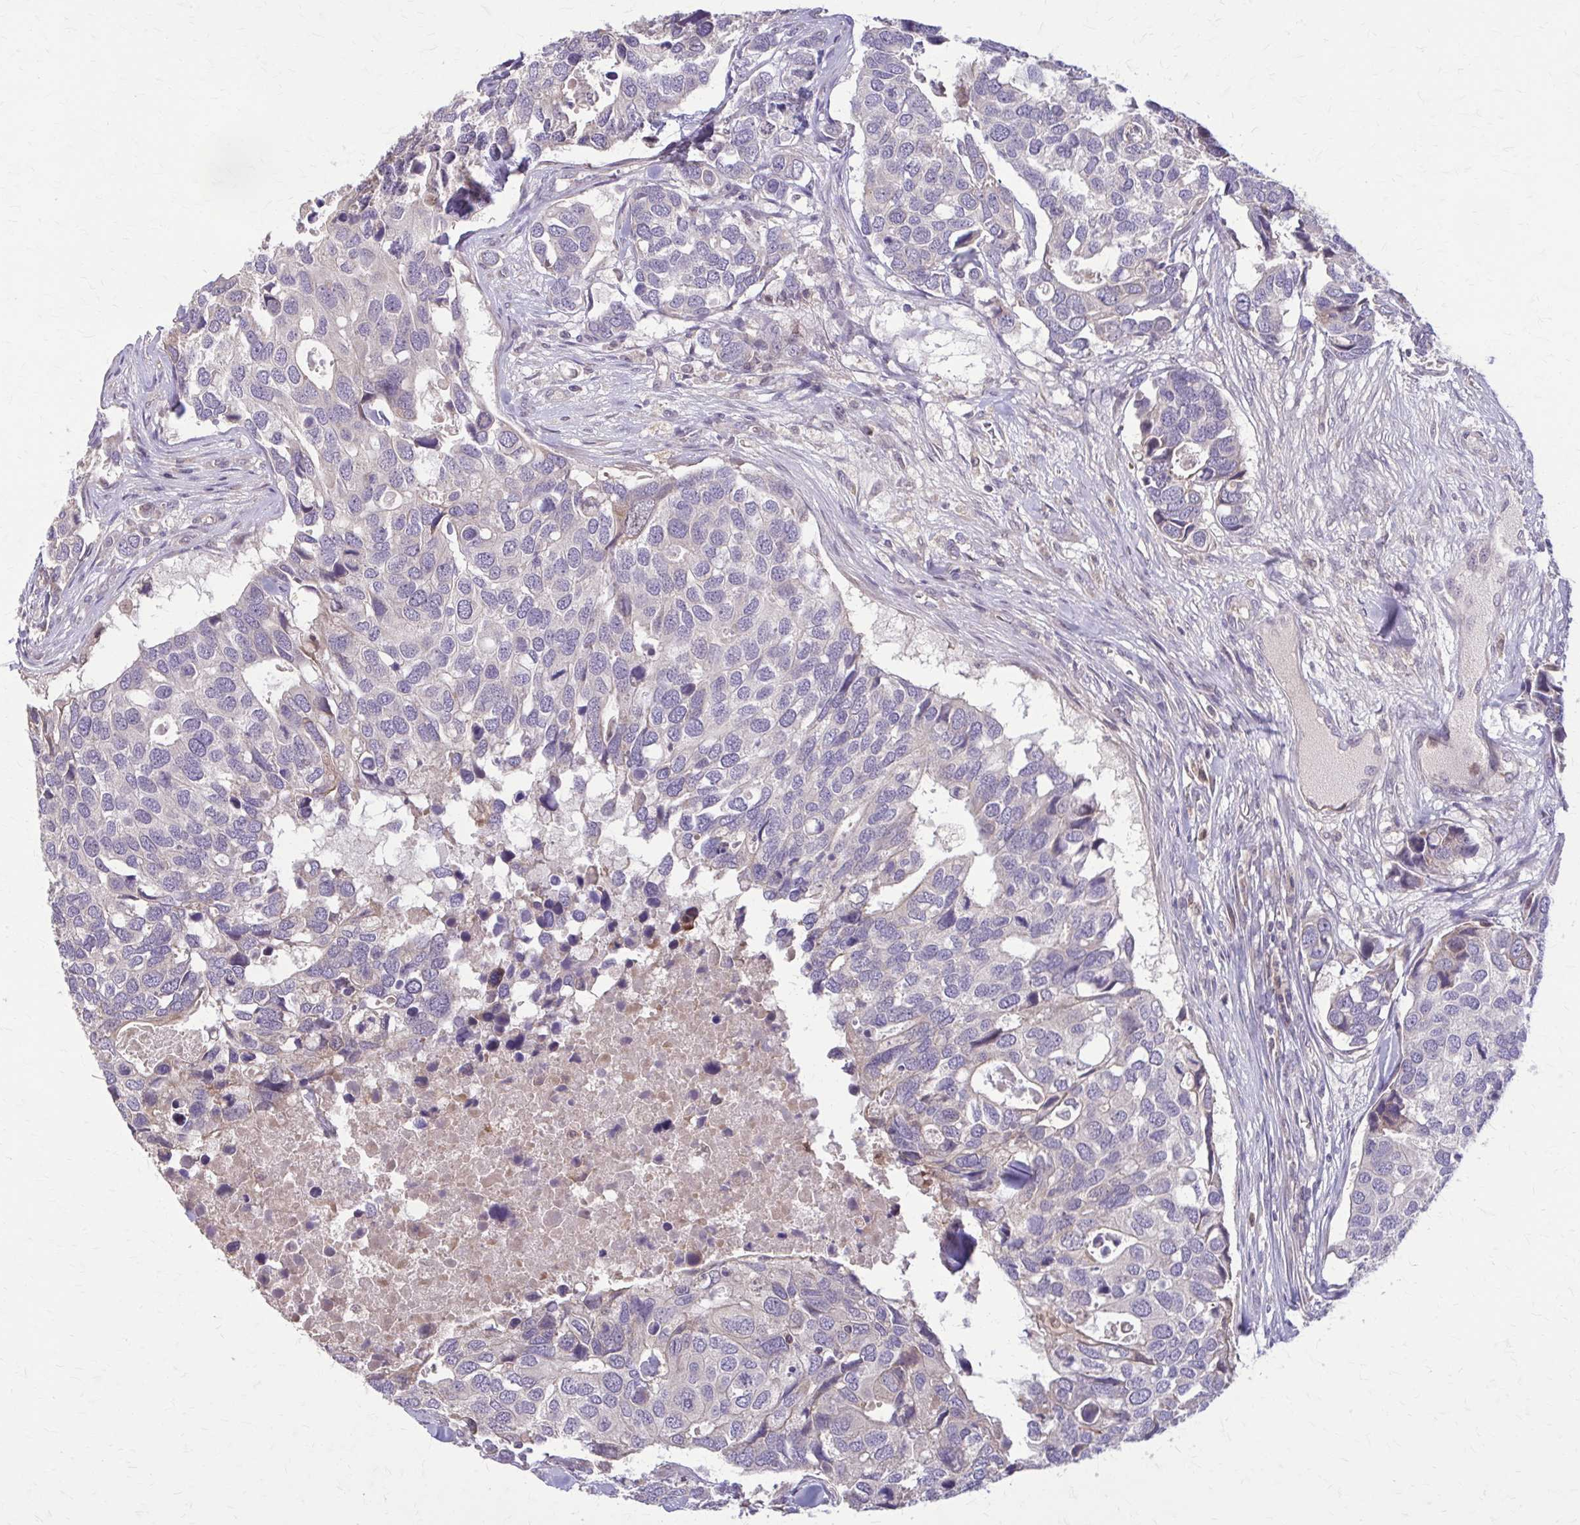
{"staining": {"intensity": "negative", "quantity": "none", "location": "none"}, "tissue": "breast cancer", "cell_type": "Tumor cells", "image_type": "cancer", "snomed": [{"axis": "morphology", "description": "Duct carcinoma"}, {"axis": "topography", "description": "Breast"}], "caption": "A high-resolution image shows immunohistochemistry staining of breast infiltrating ductal carcinoma, which exhibits no significant positivity in tumor cells. Nuclei are stained in blue.", "gene": "NRBF2", "patient": {"sex": "female", "age": 83}}